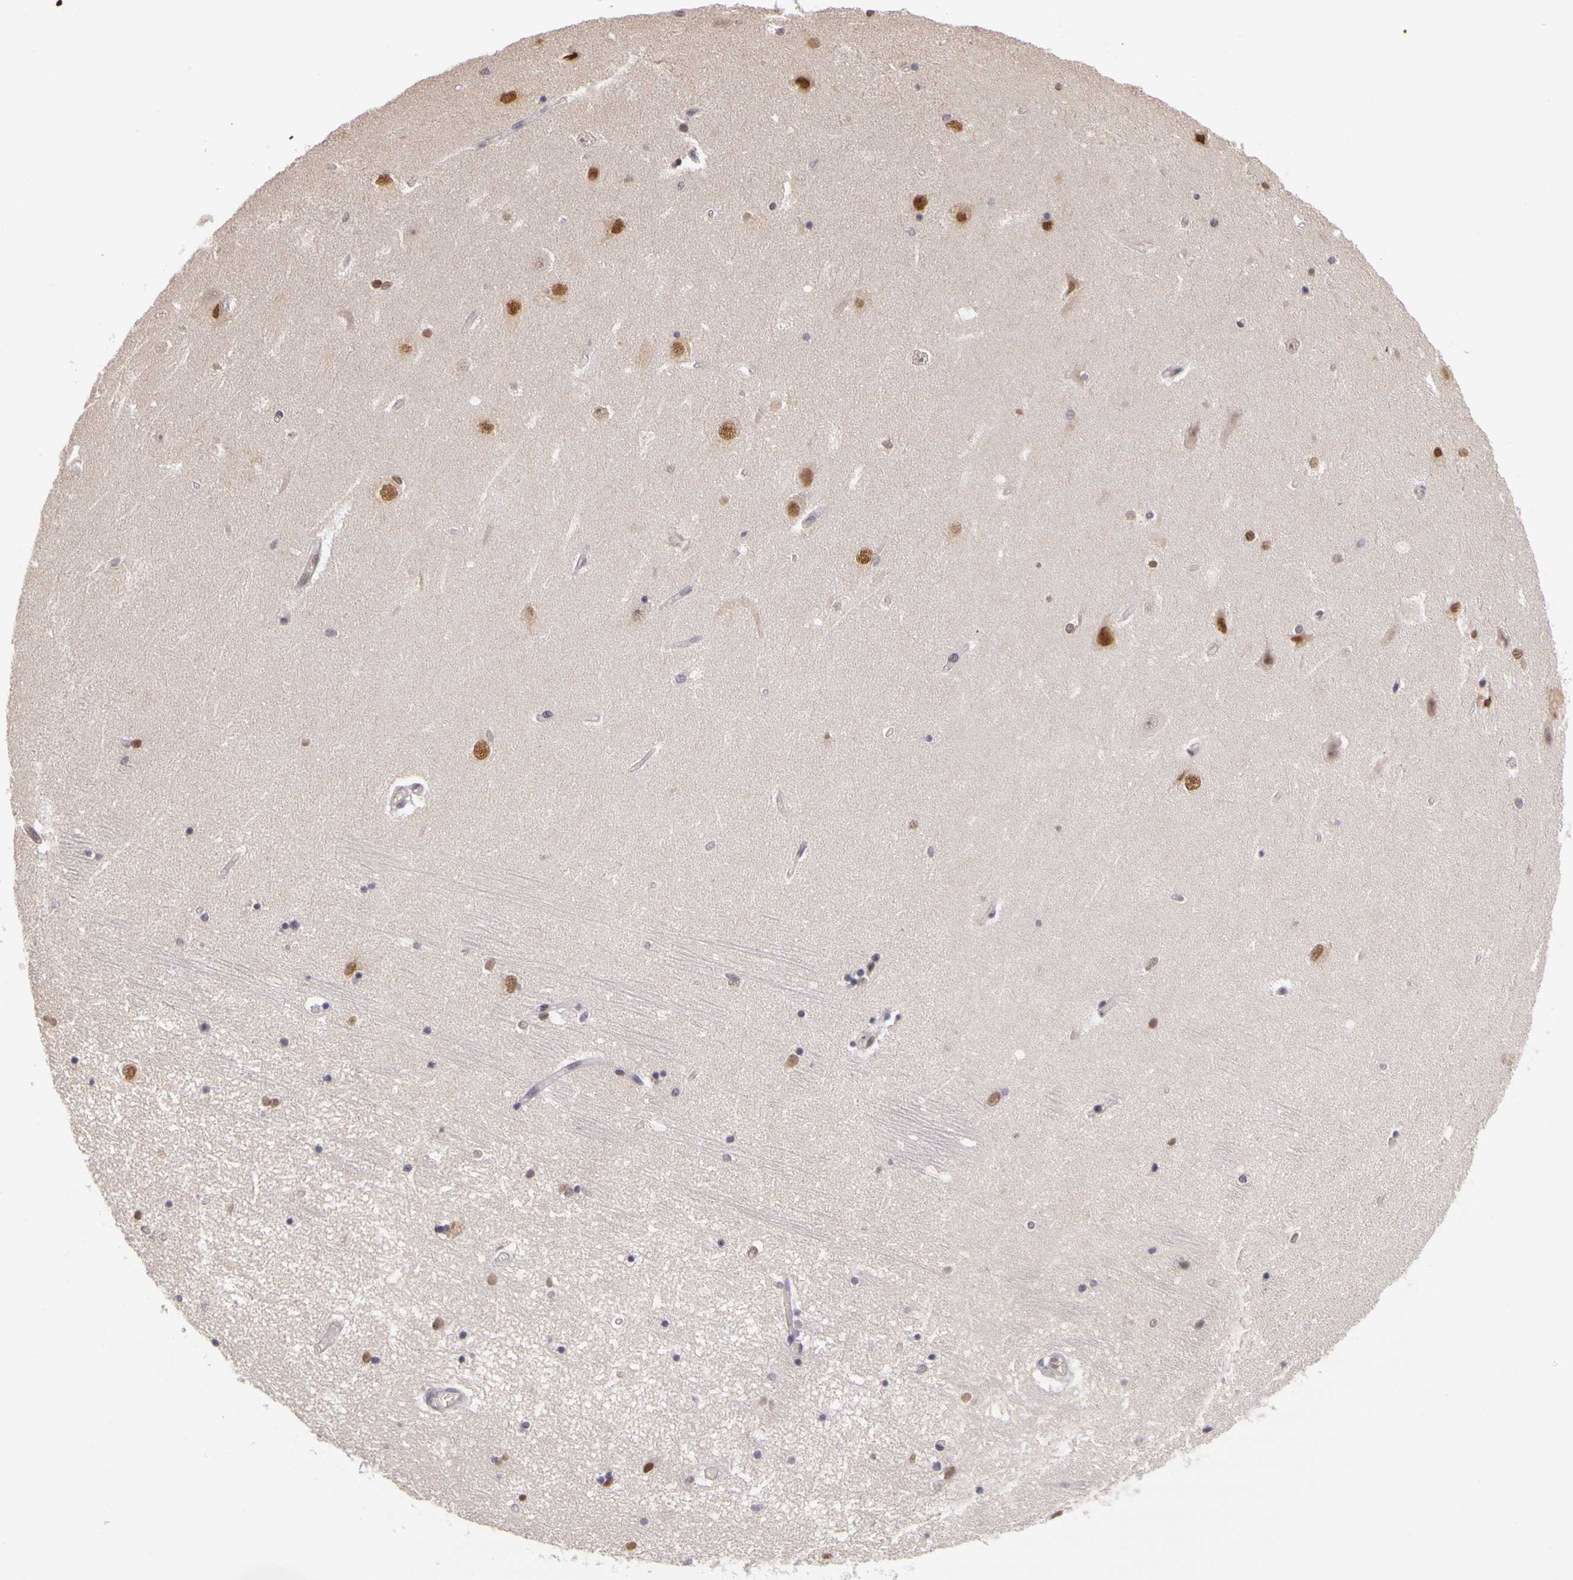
{"staining": {"intensity": "weak", "quantity": "25%-75%", "location": "nuclear"}, "tissue": "hippocampus", "cell_type": "Glial cells", "image_type": "normal", "snomed": [{"axis": "morphology", "description": "Normal tissue, NOS"}, {"axis": "topography", "description": "Hippocampus"}], "caption": "High-power microscopy captured an IHC photomicrograph of normal hippocampus, revealing weak nuclear positivity in approximately 25%-75% of glial cells. (Stains: DAB in brown, nuclei in blue, Microscopy: brightfield microscopy at high magnification).", "gene": "WDR13", "patient": {"sex": "female", "age": 54}}